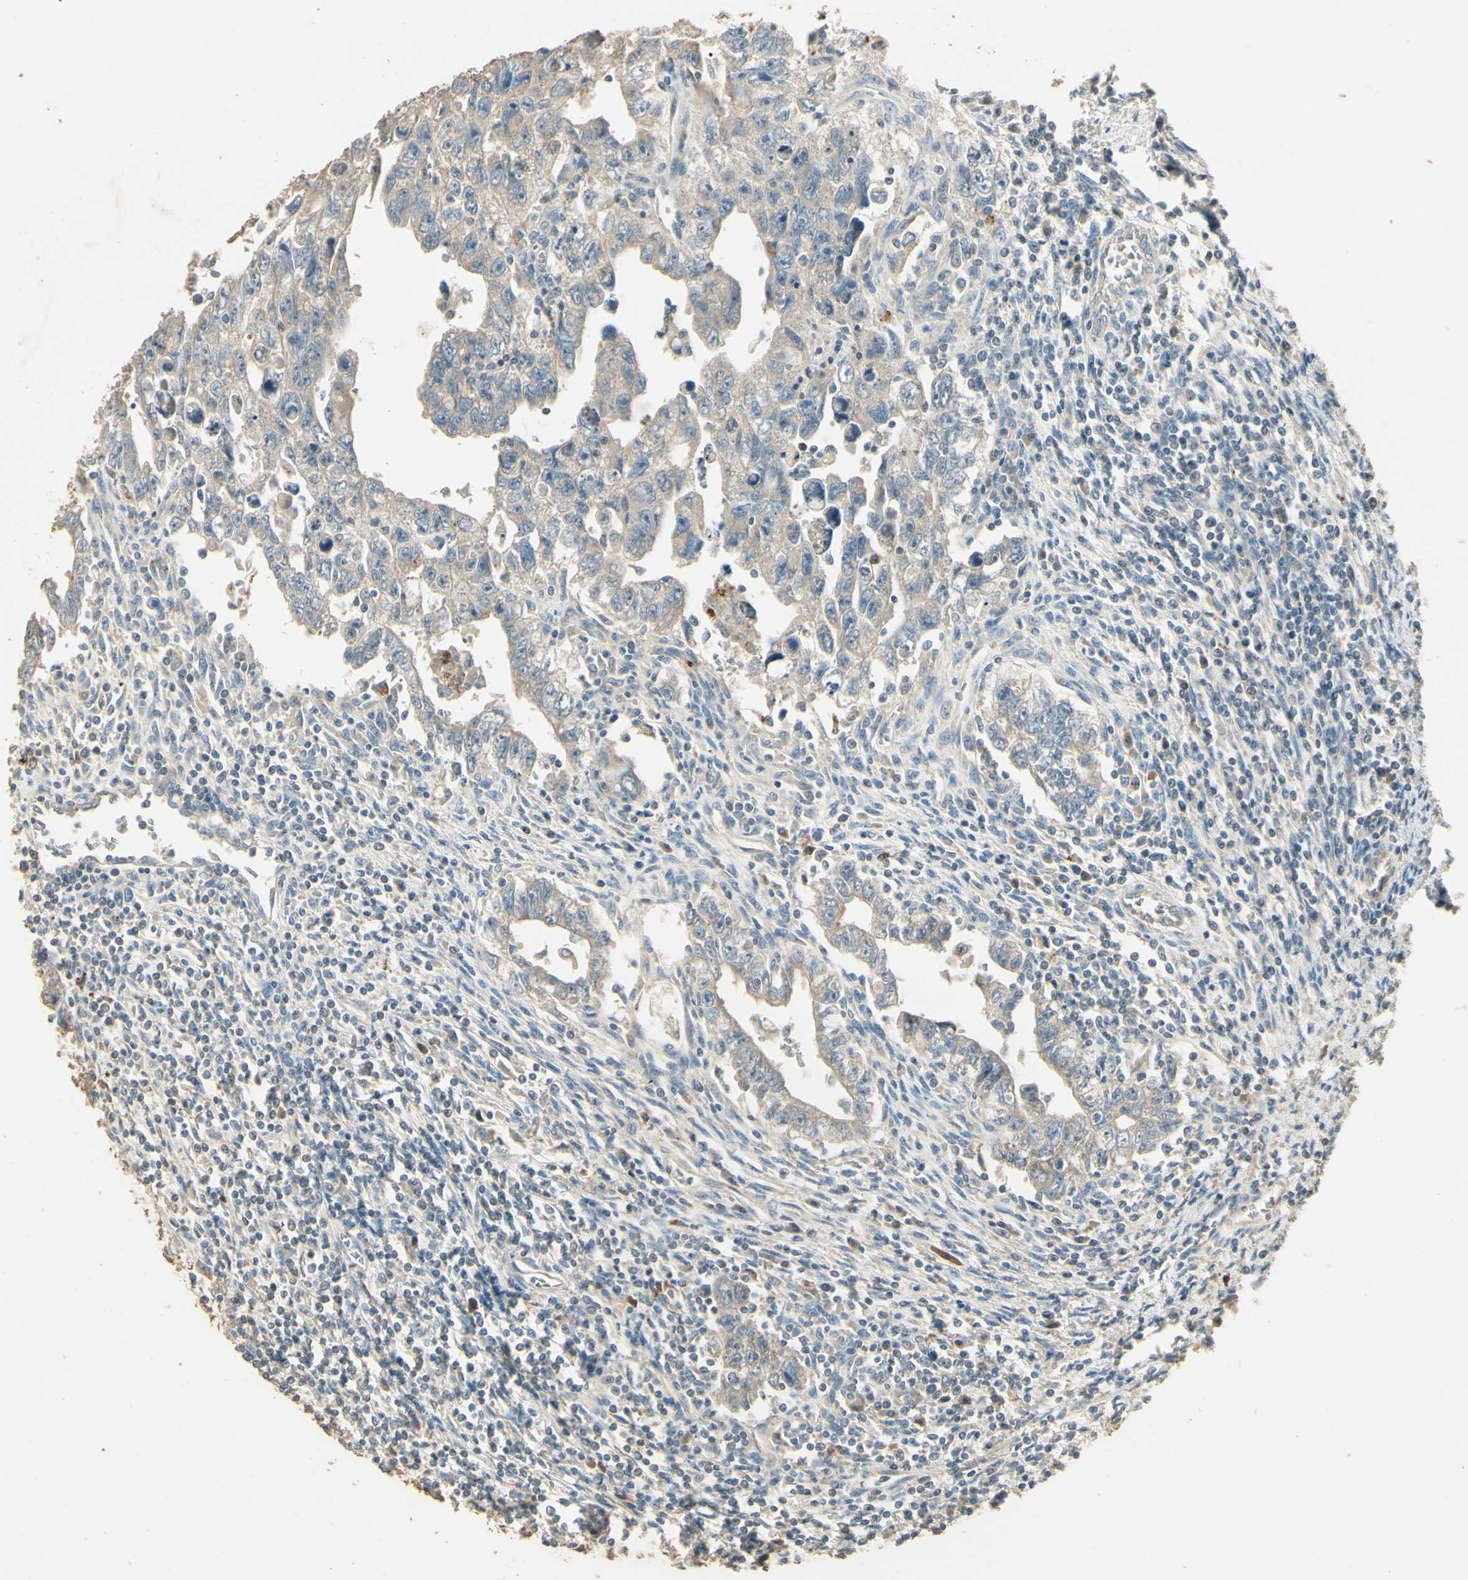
{"staining": {"intensity": "negative", "quantity": "none", "location": "none"}, "tissue": "testis cancer", "cell_type": "Tumor cells", "image_type": "cancer", "snomed": [{"axis": "morphology", "description": "Carcinoma, Embryonal, NOS"}, {"axis": "topography", "description": "Testis"}], "caption": "This is a micrograph of IHC staining of testis cancer (embryonal carcinoma), which shows no expression in tumor cells. (DAB IHC visualized using brightfield microscopy, high magnification).", "gene": "ARHGEF17", "patient": {"sex": "male", "age": 28}}